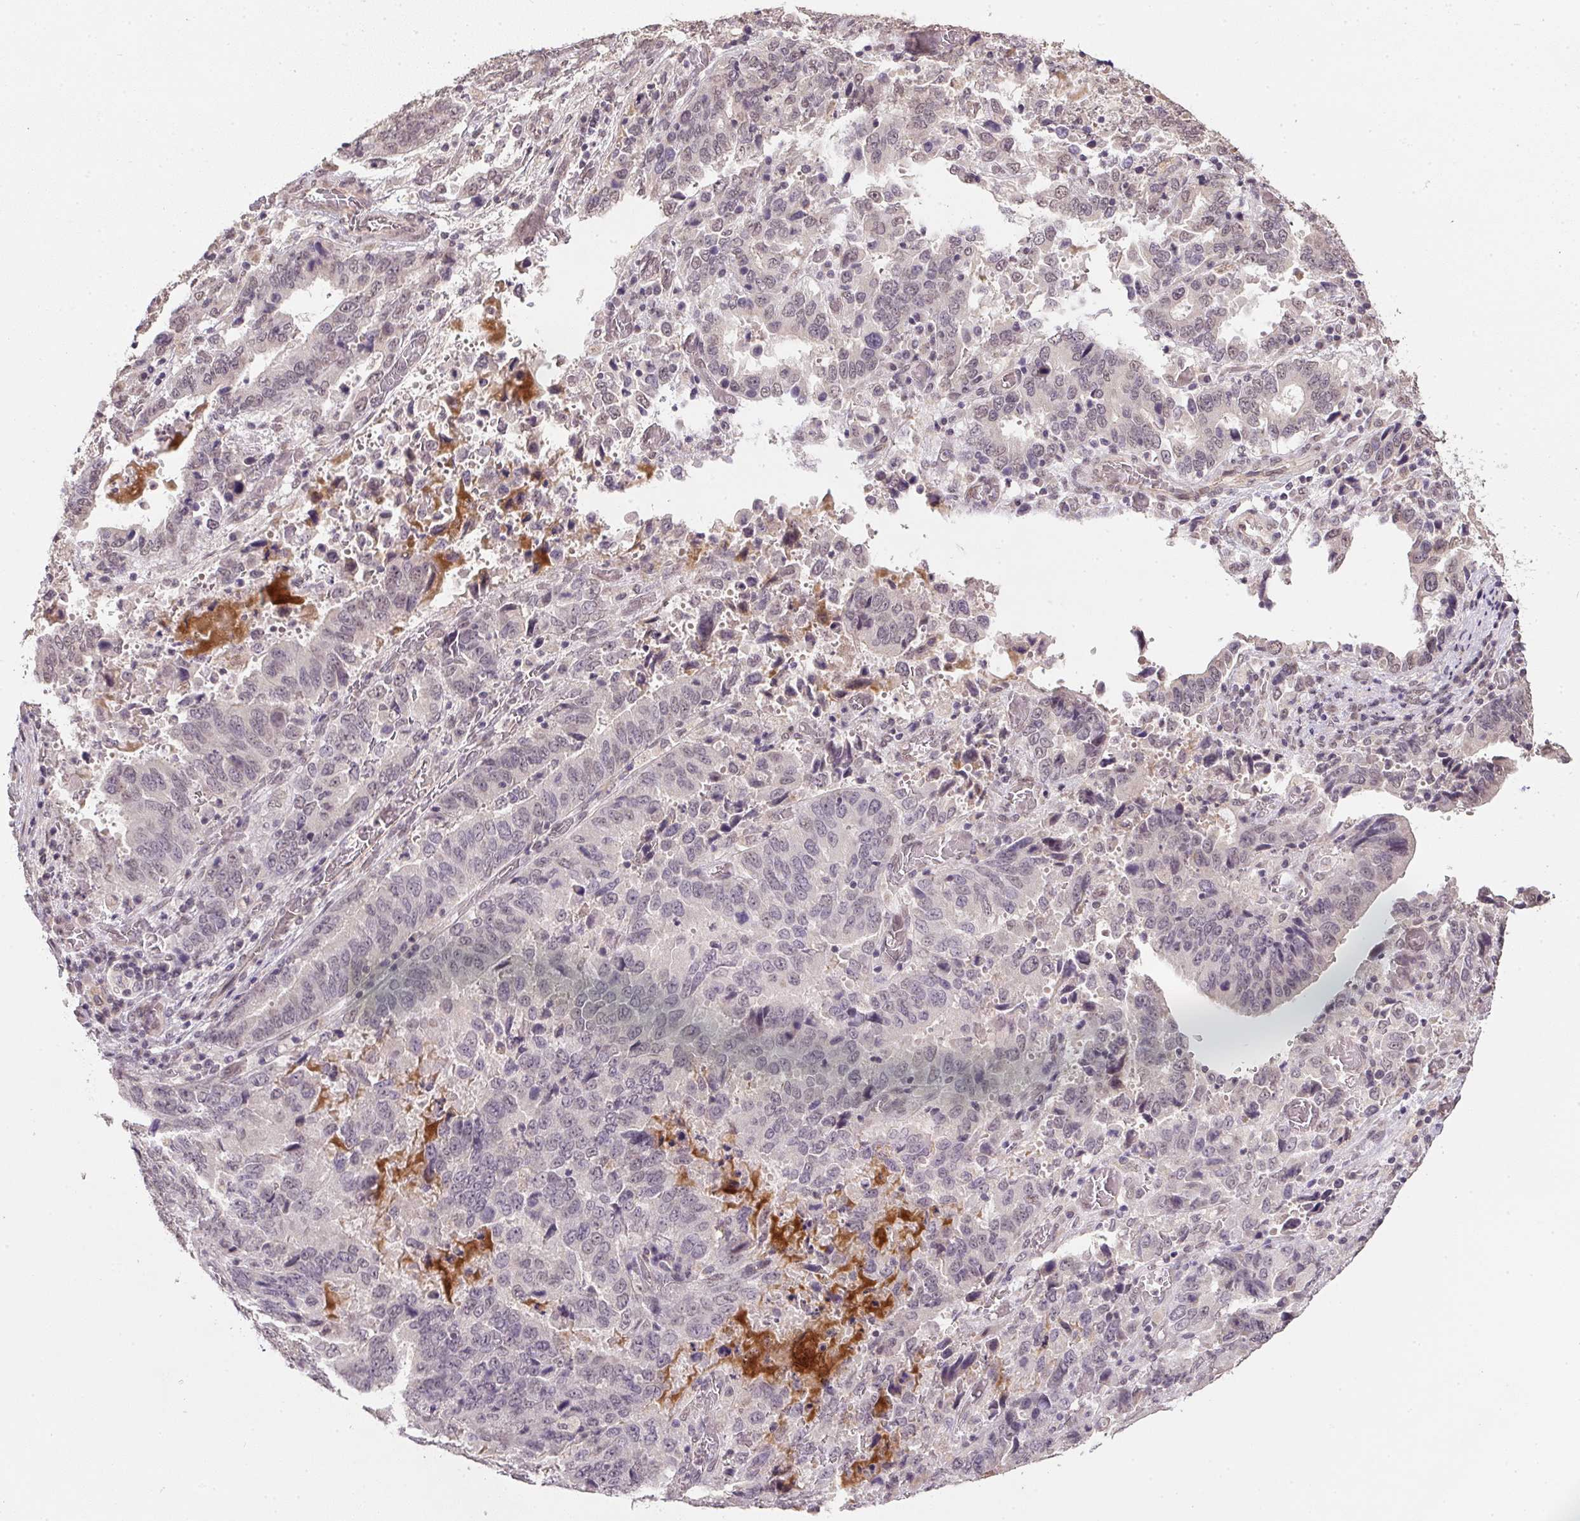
{"staining": {"intensity": "negative", "quantity": "none", "location": "none"}, "tissue": "stomach cancer", "cell_type": "Tumor cells", "image_type": "cancer", "snomed": [{"axis": "morphology", "description": "Adenocarcinoma, NOS"}, {"axis": "topography", "description": "Stomach, upper"}], "caption": "Immunohistochemistry (IHC) histopathology image of human stomach adenocarcinoma stained for a protein (brown), which shows no expression in tumor cells. Brightfield microscopy of immunohistochemistry (IHC) stained with DAB (3,3'-diaminobenzidine) (brown) and hematoxylin (blue), captured at high magnification.", "gene": "PPP4R4", "patient": {"sex": "male", "age": 74}}